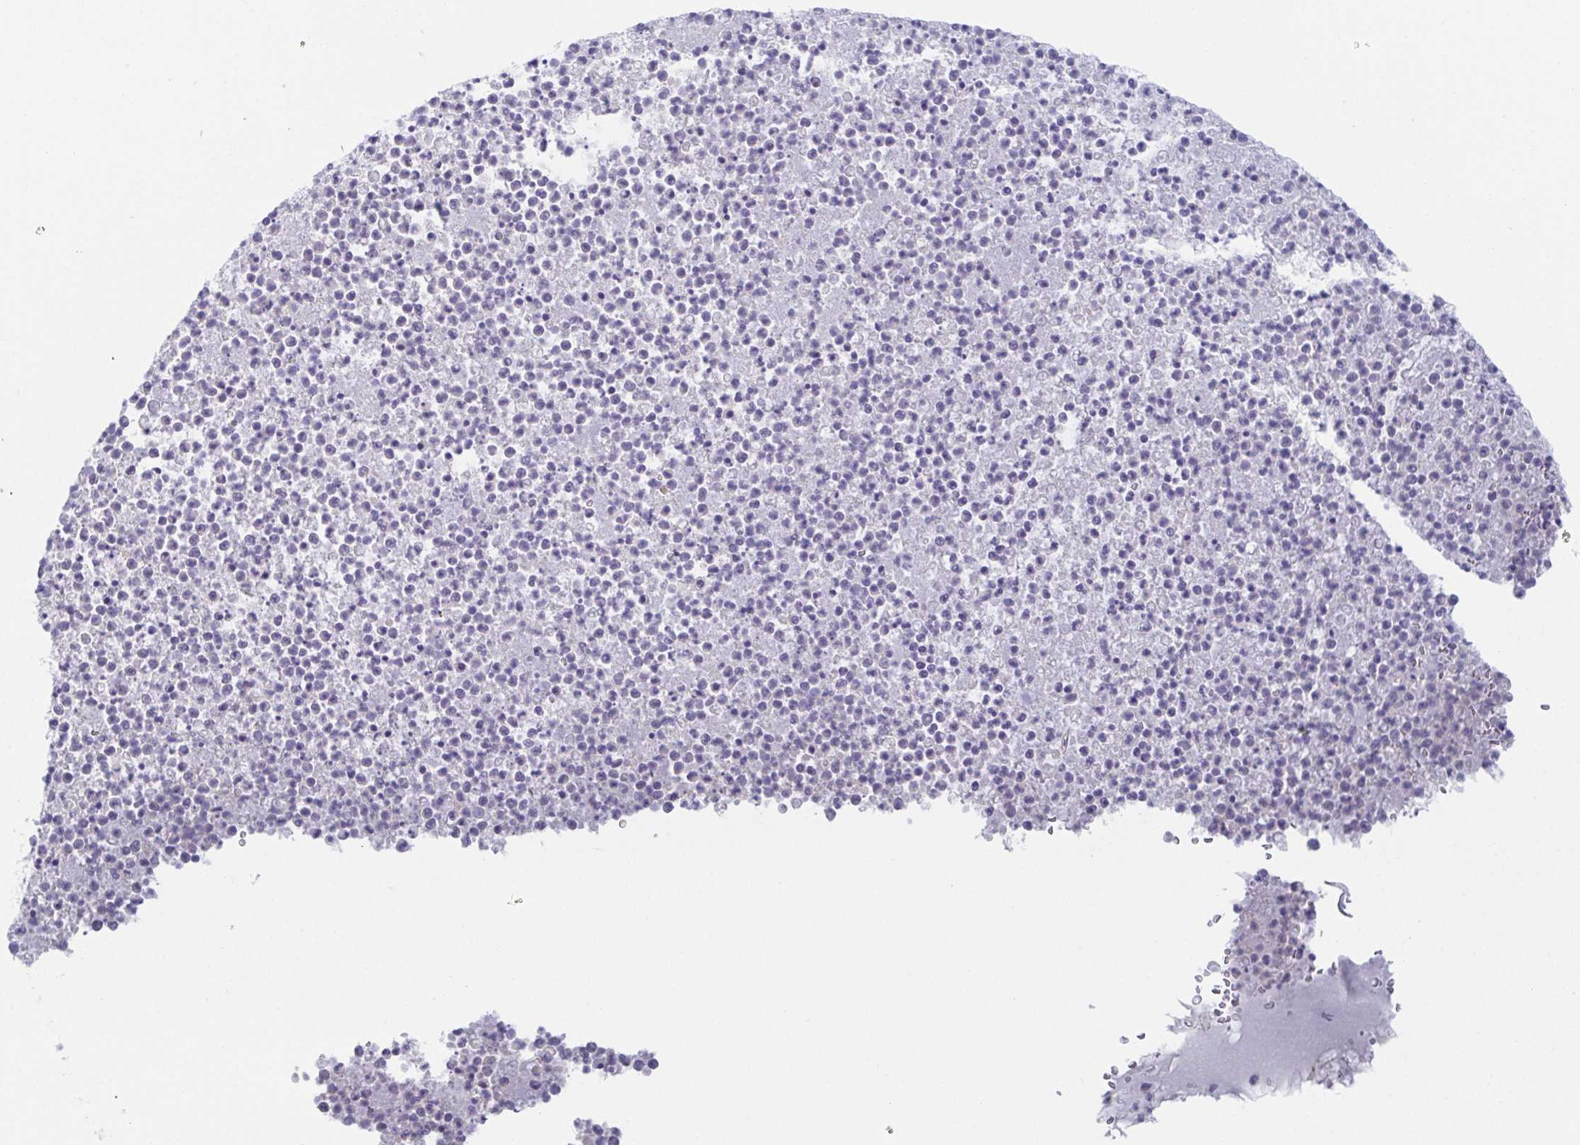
{"staining": {"intensity": "moderate", "quantity": ">75%", "location": "cytoplasmic/membranous"}, "tissue": "bronchus", "cell_type": "Respiratory epithelial cells", "image_type": "normal", "snomed": [{"axis": "morphology", "description": "Normal tissue, NOS"}, {"axis": "topography", "description": "Cartilage tissue"}, {"axis": "topography", "description": "Bronchus"}], "caption": "Unremarkable bronchus was stained to show a protein in brown. There is medium levels of moderate cytoplasmic/membranous expression in about >75% of respiratory epithelial cells. (Brightfield microscopy of DAB IHC at high magnification).", "gene": "BCL2L1", "patient": {"sex": "male", "age": 56}}